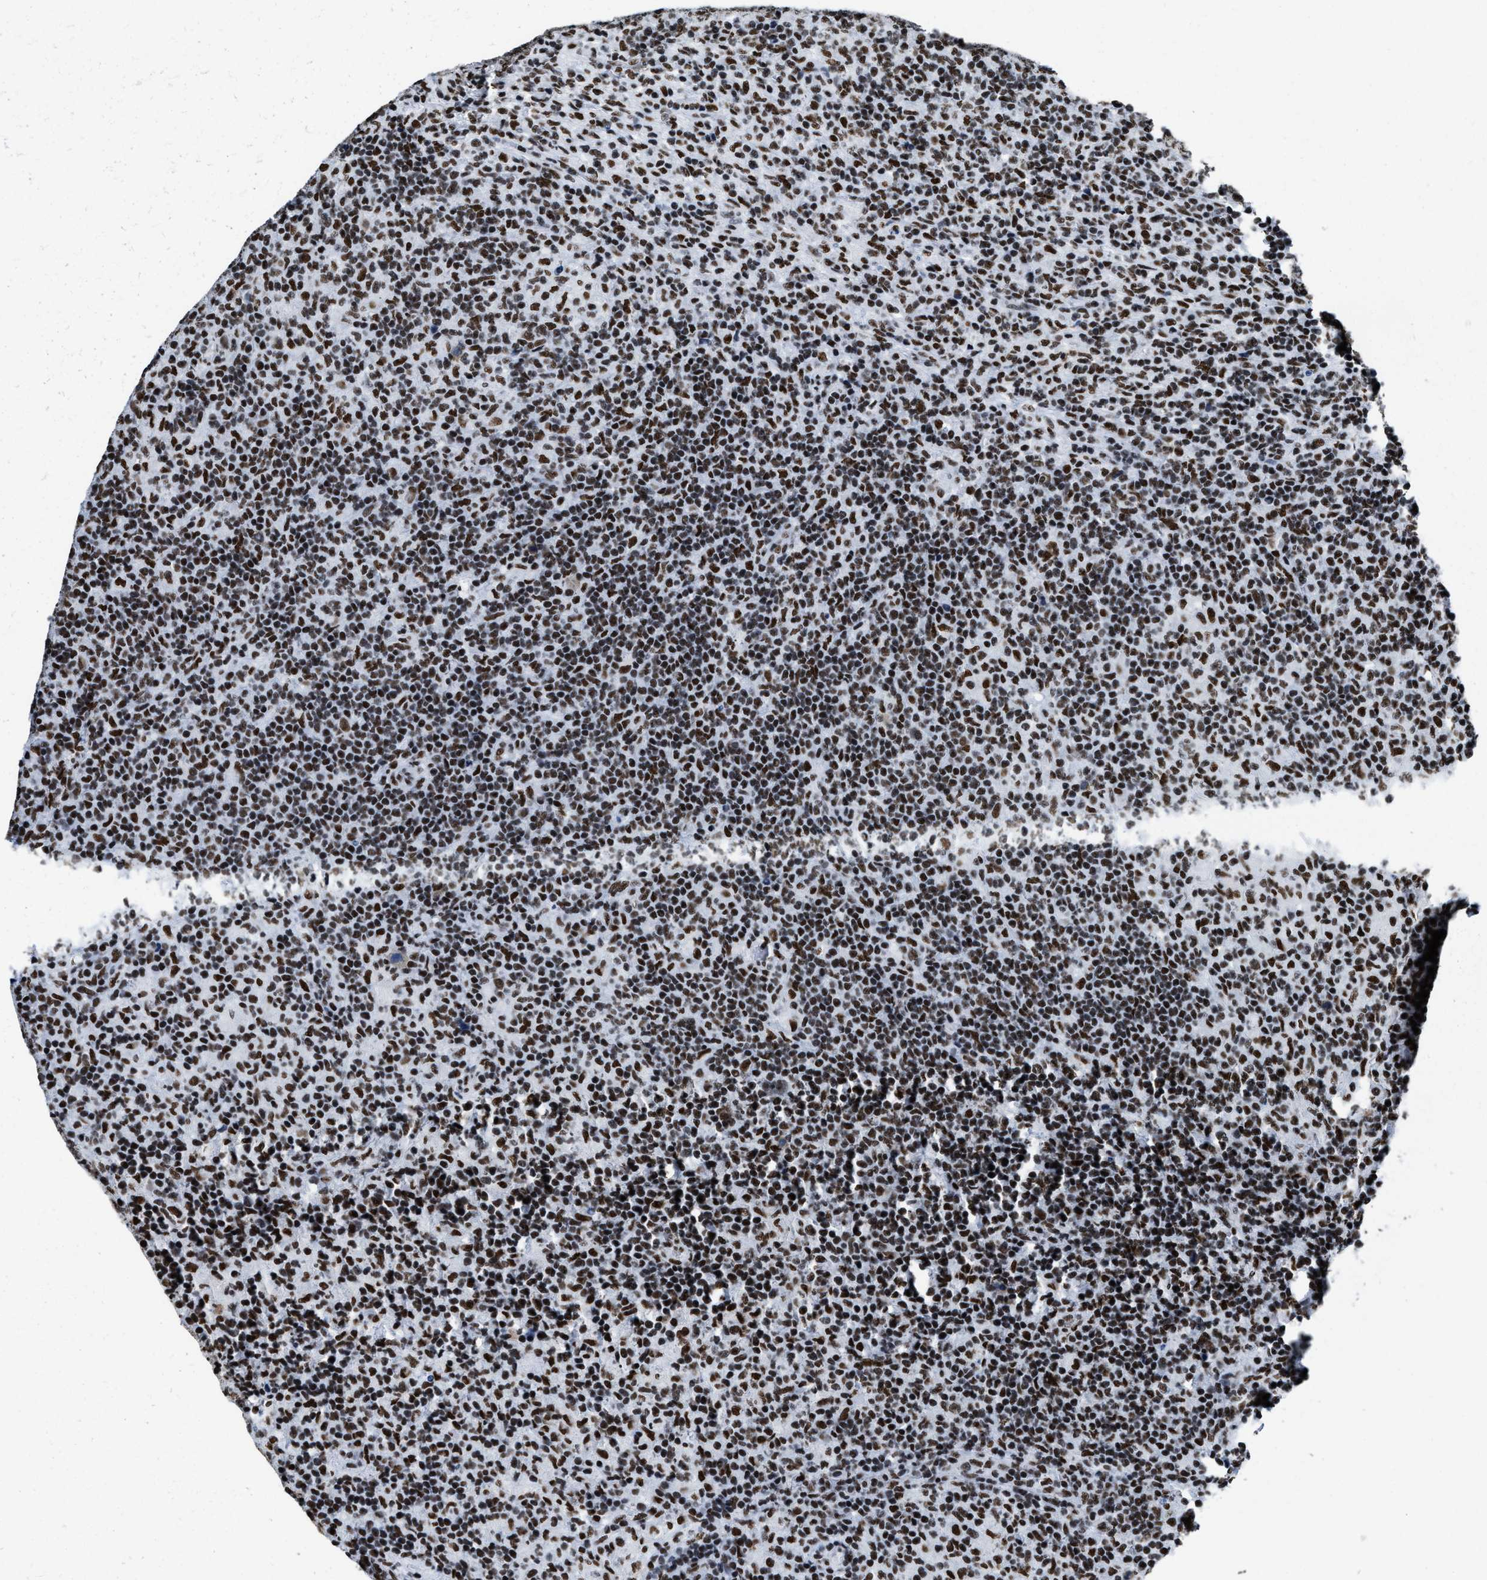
{"staining": {"intensity": "moderate", "quantity": ">75%", "location": "nuclear"}, "tissue": "lymphoma", "cell_type": "Tumor cells", "image_type": "cancer", "snomed": [{"axis": "morphology", "description": "Hodgkin's disease, NOS"}, {"axis": "topography", "description": "Lymph node"}], "caption": "Immunohistochemical staining of Hodgkin's disease reveals medium levels of moderate nuclear positivity in about >75% of tumor cells.", "gene": "SMARCC2", "patient": {"sex": "male", "age": 70}}